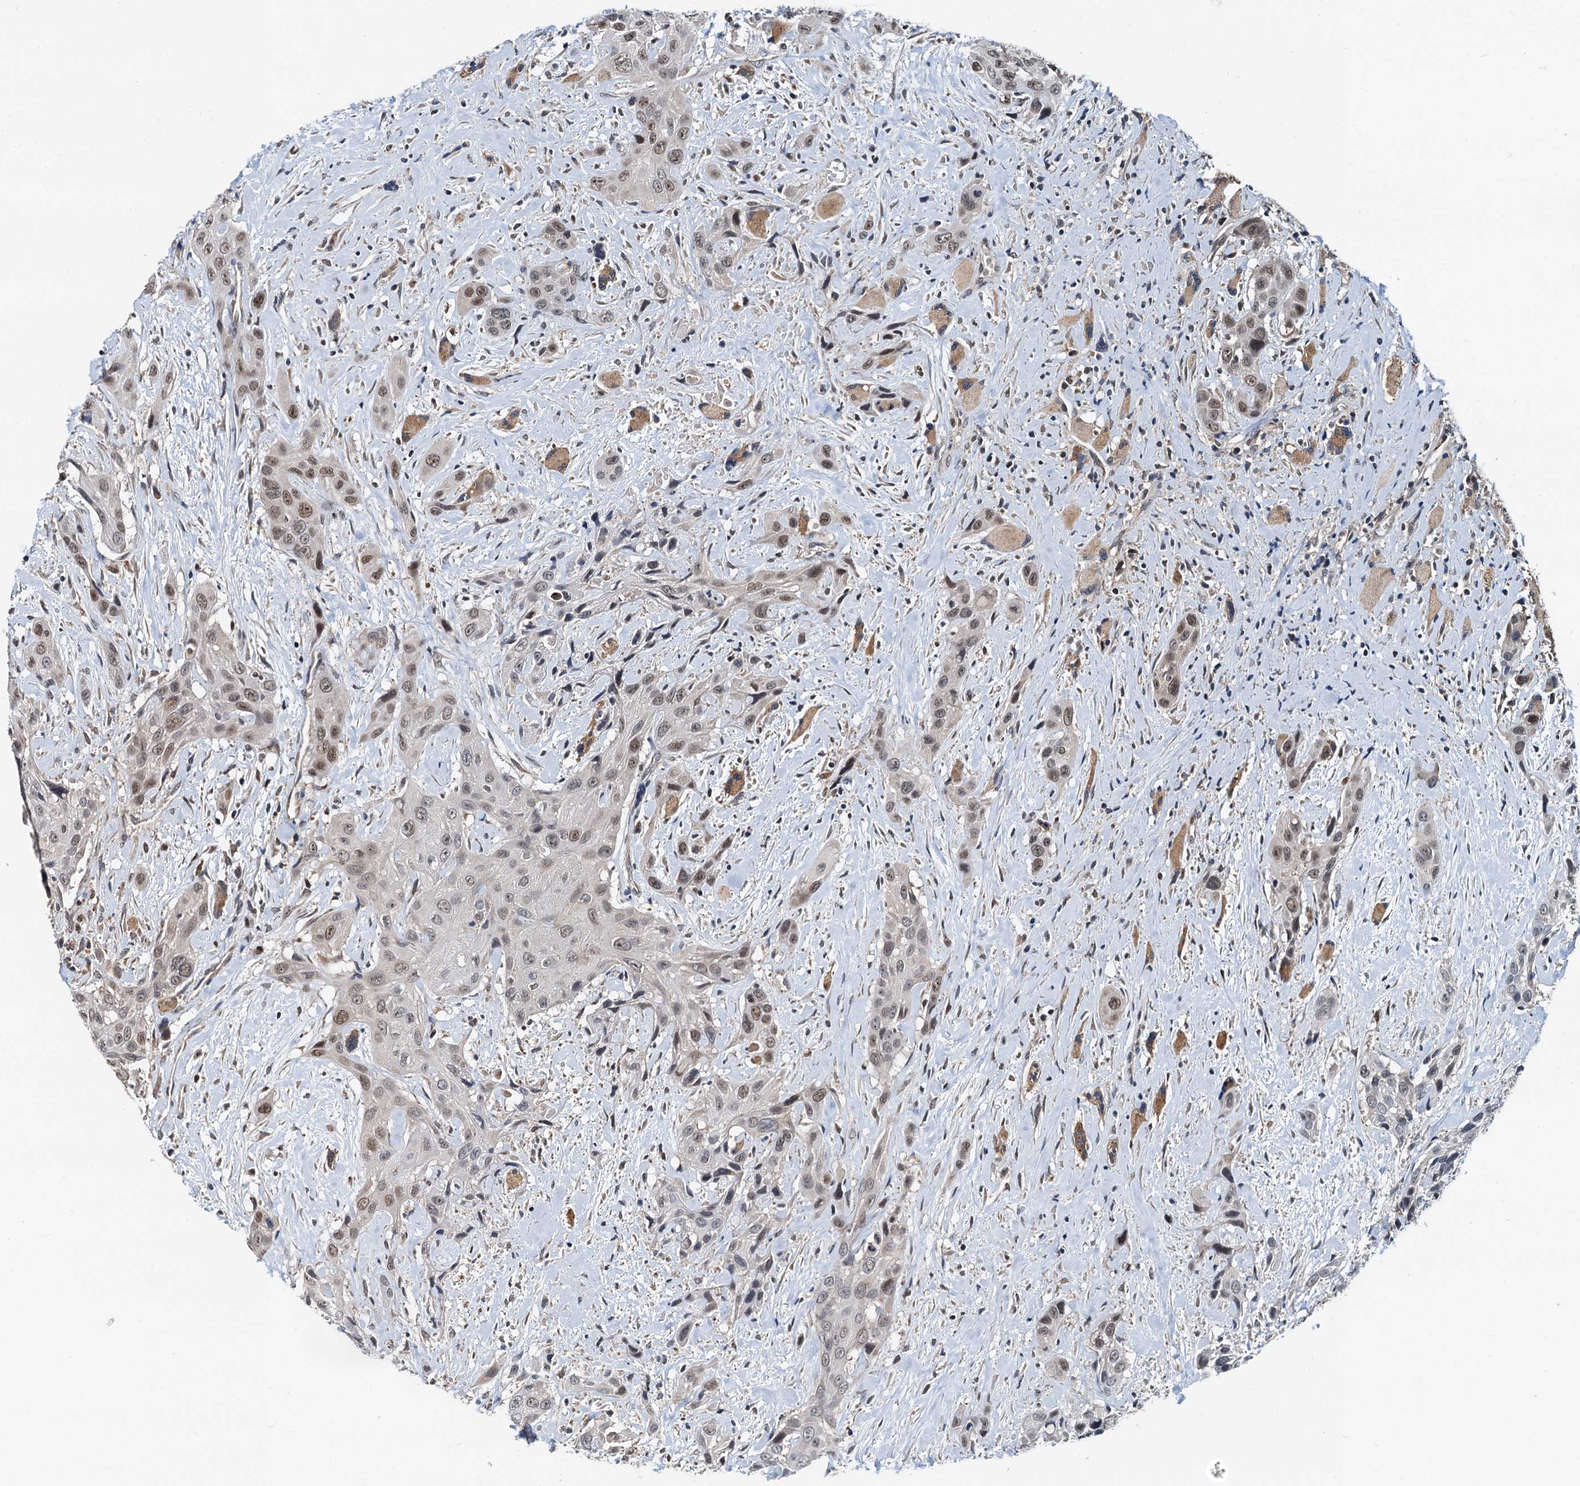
{"staining": {"intensity": "weak", "quantity": "25%-75%", "location": "nuclear"}, "tissue": "head and neck cancer", "cell_type": "Tumor cells", "image_type": "cancer", "snomed": [{"axis": "morphology", "description": "Squamous cell carcinoma, NOS"}, {"axis": "topography", "description": "Head-Neck"}], "caption": "Head and neck cancer (squamous cell carcinoma) stained for a protein (brown) reveals weak nuclear positive staining in approximately 25%-75% of tumor cells.", "gene": "MCMBP", "patient": {"sex": "male", "age": 81}}